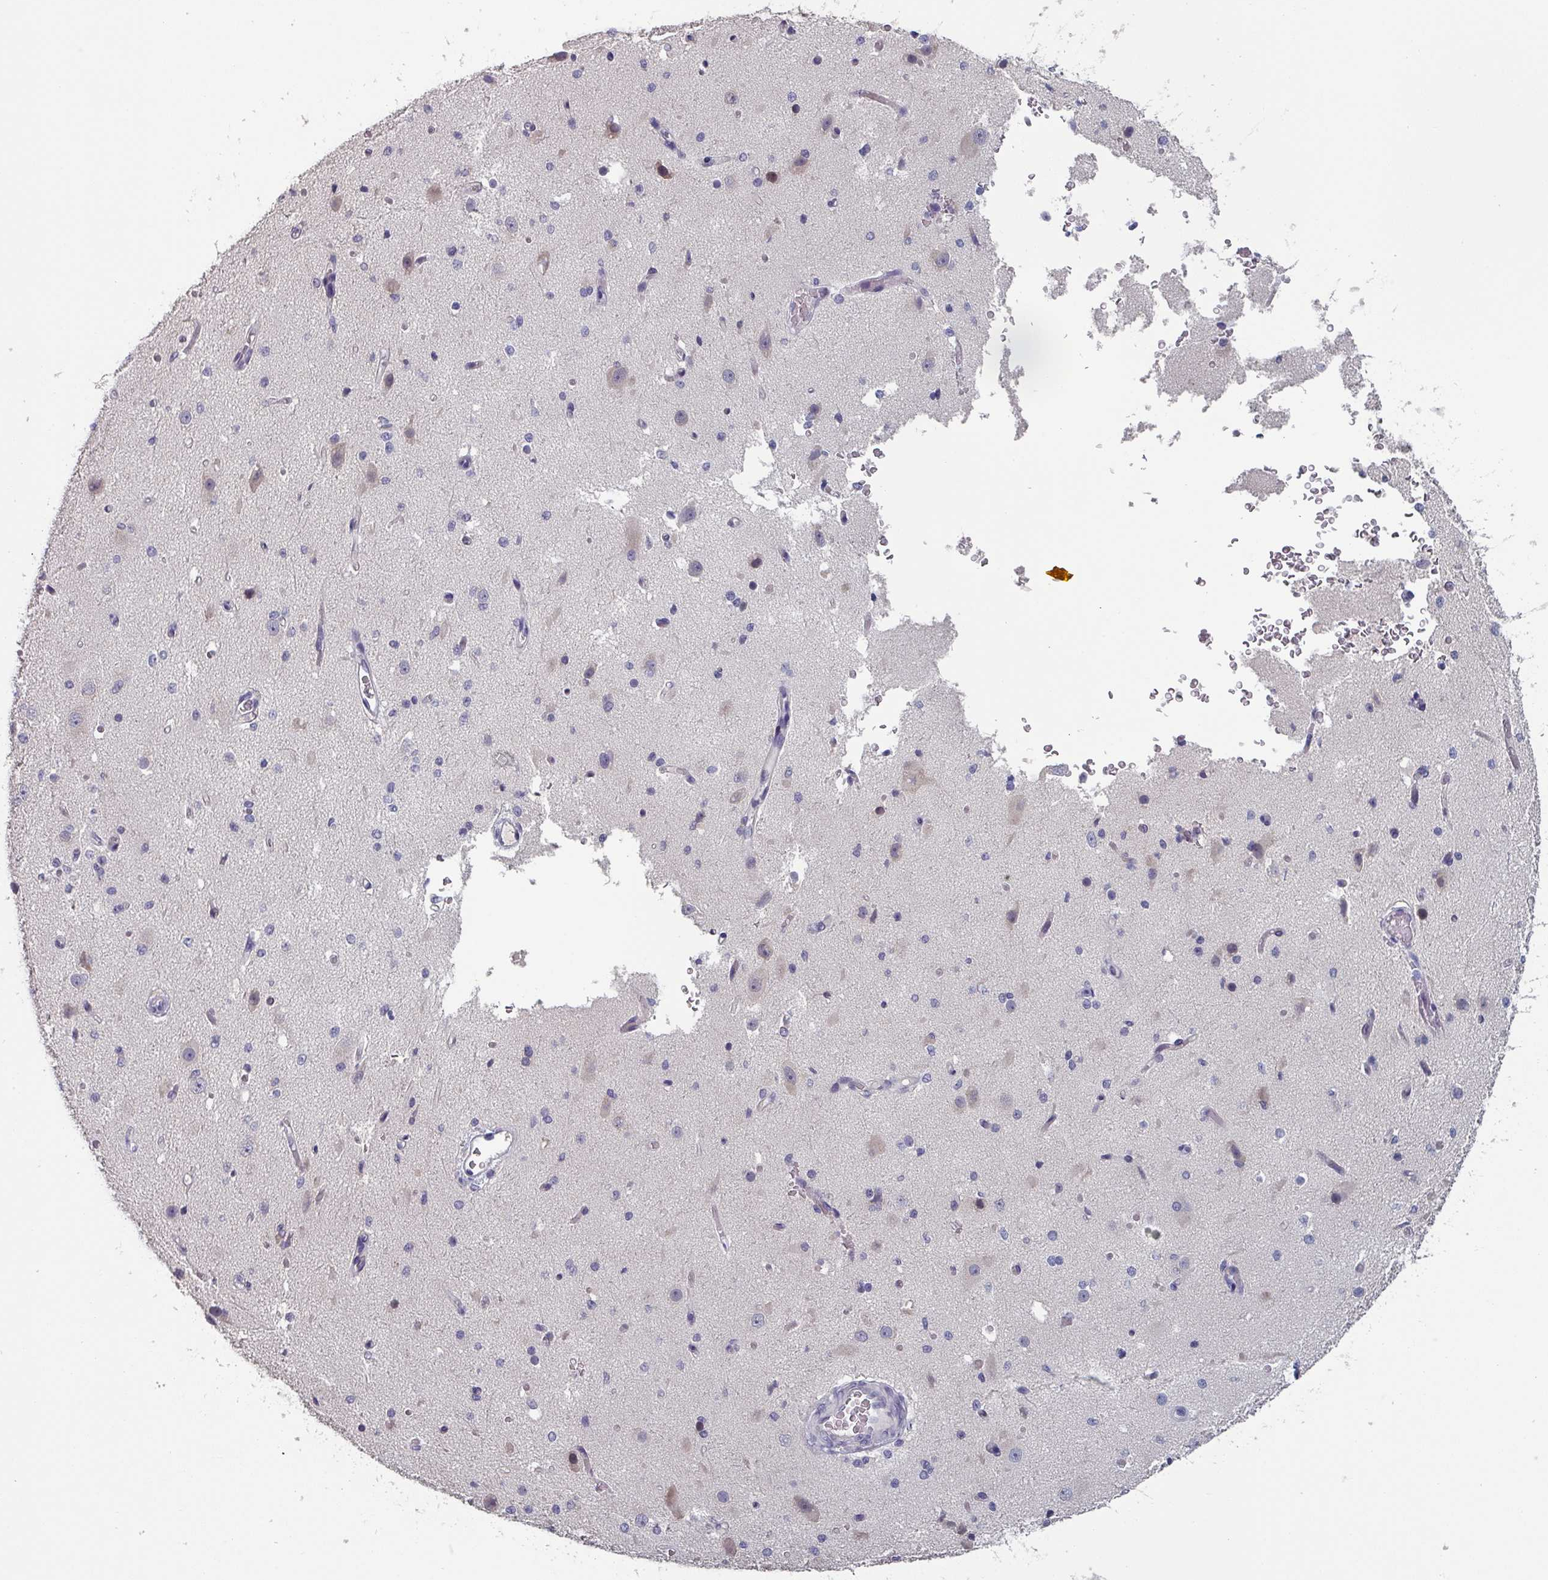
{"staining": {"intensity": "negative", "quantity": "none", "location": "none"}, "tissue": "cerebral cortex", "cell_type": "Endothelial cells", "image_type": "normal", "snomed": [{"axis": "morphology", "description": "Normal tissue, NOS"}, {"axis": "morphology", "description": "Inflammation, NOS"}, {"axis": "topography", "description": "Cerebral cortex"}], "caption": "Immunohistochemistry histopathology image of unremarkable cerebral cortex stained for a protein (brown), which reveals no positivity in endothelial cells. (DAB immunohistochemistry visualized using brightfield microscopy, high magnification).", "gene": "PRAMEF7", "patient": {"sex": "male", "age": 6}}